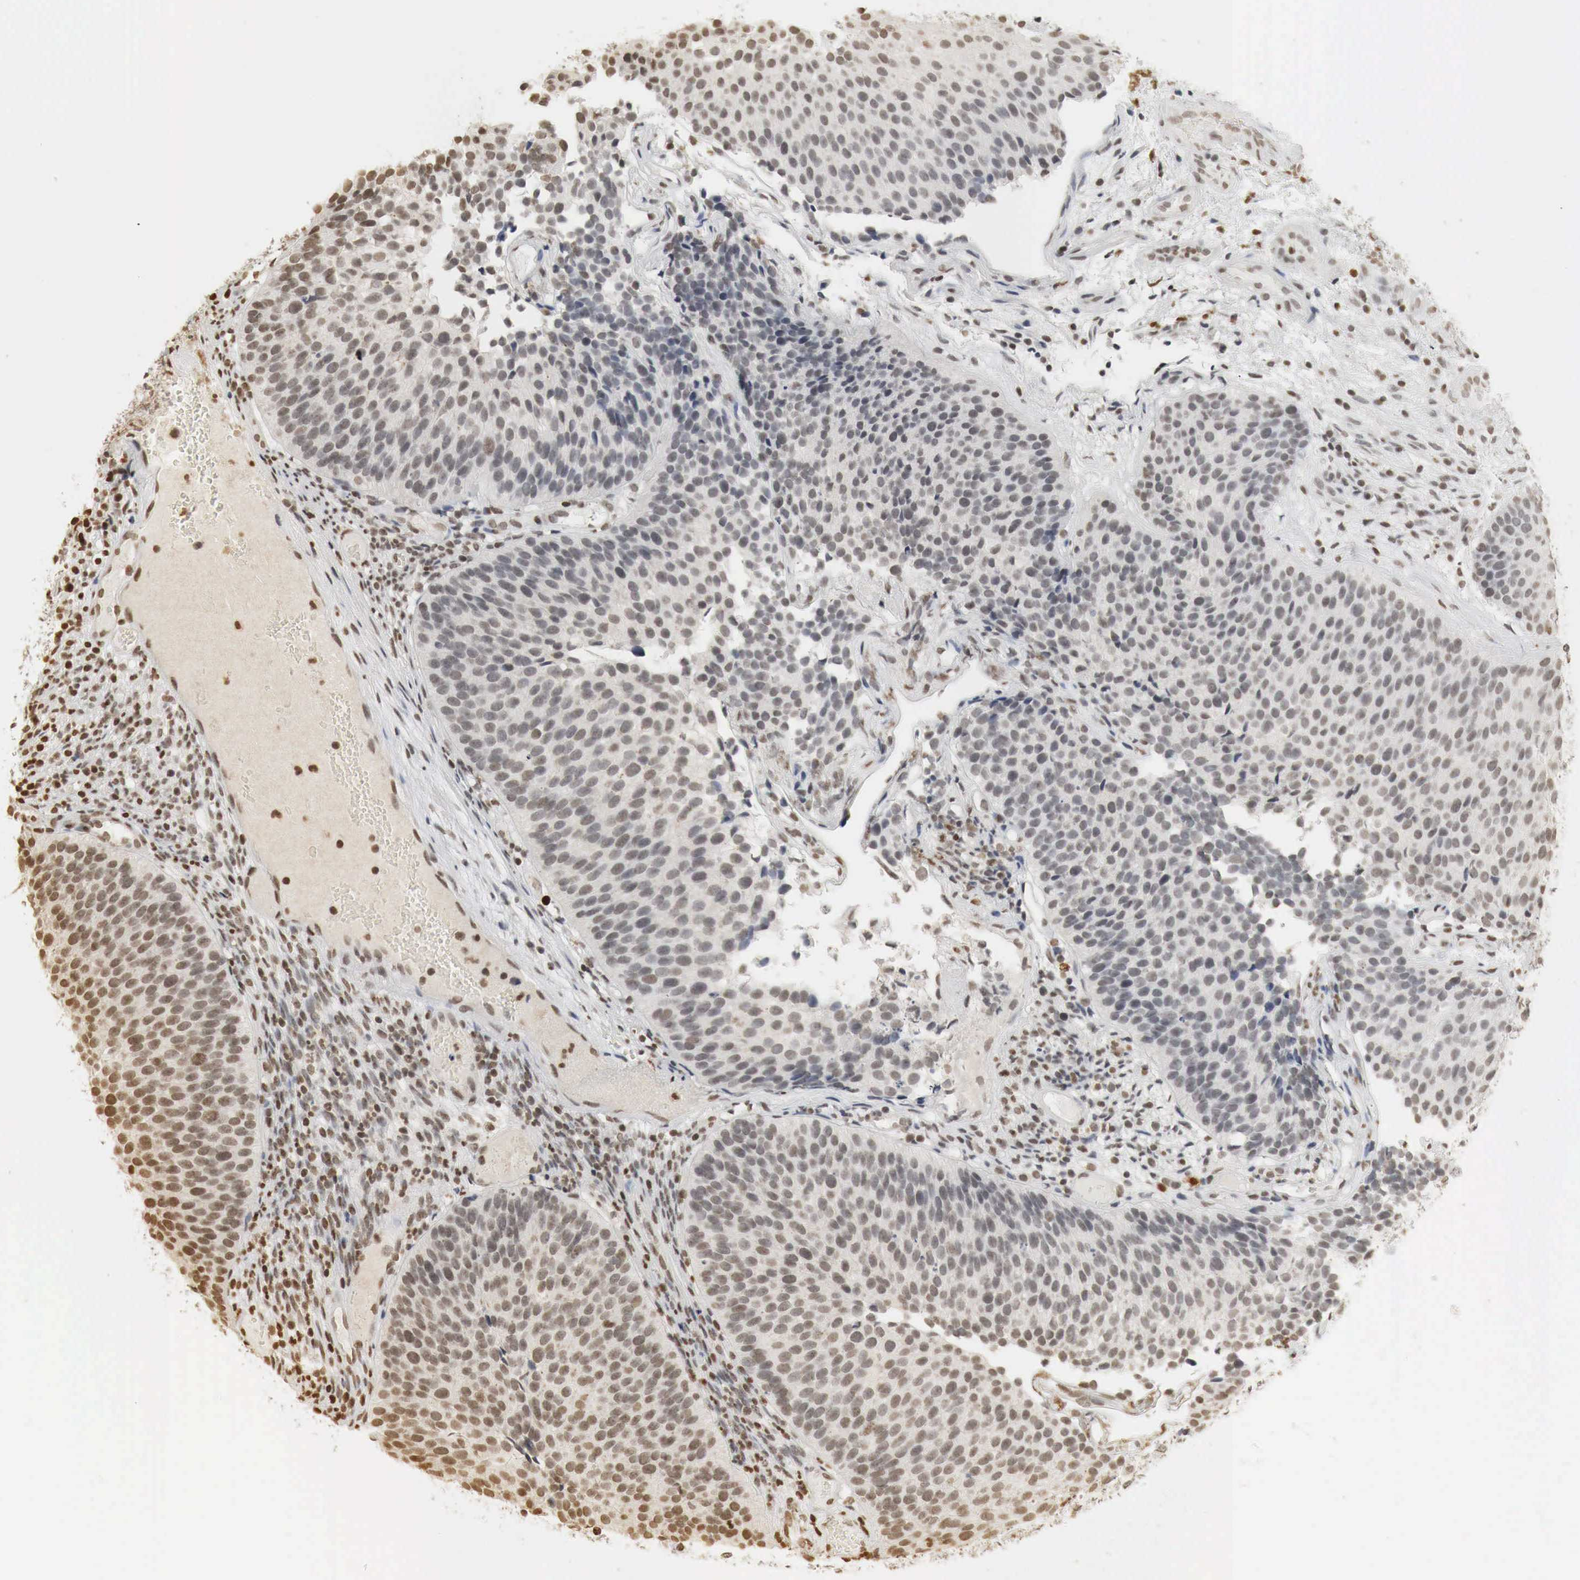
{"staining": {"intensity": "weak", "quantity": "25%-75%", "location": "cytoplasmic/membranous,nuclear"}, "tissue": "urothelial cancer", "cell_type": "Tumor cells", "image_type": "cancer", "snomed": [{"axis": "morphology", "description": "Urothelial carcinoma, Low grade"}, {"axis": "topography", "description": "Urinary bladder"}], "caption": "High-magnification brightfield microscopy of urothelial cancer stained with DAB (3,3'-diaminobenzidine) (brown) and counterstained with hematoxylin (blue). tumor cells exhibit weak cytoplasmic/membranous and nuclear positivity is identified in approximately25%-75% of cells. The protein of interest is shown in brown color, while the nuclei are stained blue.", "gene": "ERBB4", "patient": {"sex": "male", "age": 85}}